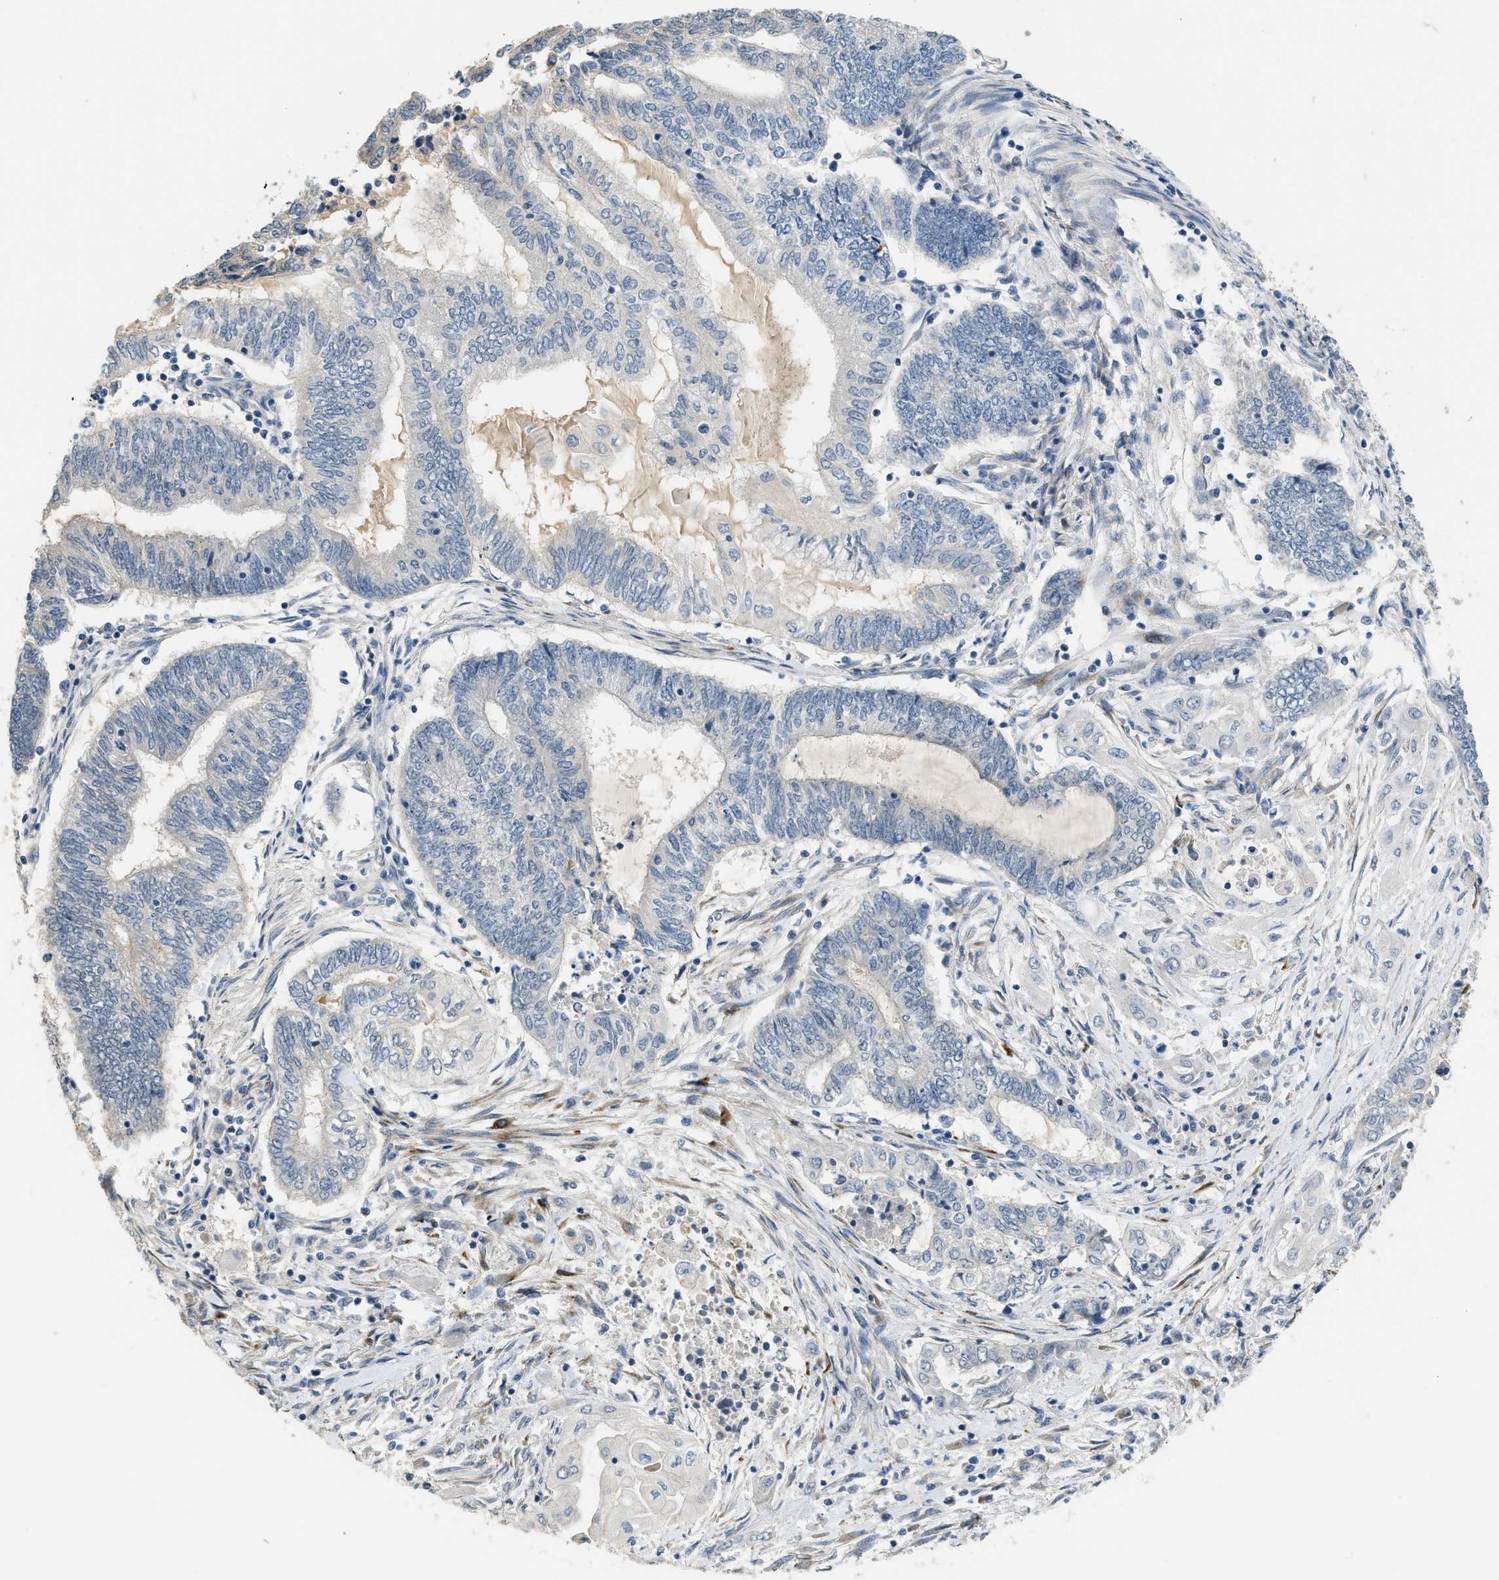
{"staining": {"intensity": "negative", "quantity": "none", "location": "none"}, "tissue": "endometrial cancer", "cell_type": "Tumor cells", "image_type": "cancer", "snomed": [{"axis": "morphology", "description": "Adenocarcinoma, NOS"}, {"axis": "topography", "description": "Uterus"}, {"axis": "topography", "description": "Endometrium"}], "caption": "Immunohistochemistry (IHC) histopathology image of neoplastic tissue: adenocarcinoma (endometrial) stained with DAB (3,3'-diaminobenzidine) reveals no significant protein staining in tumor cells.", "gene": "TMEM154", "patient": {"sex": "female", "age": 70}}